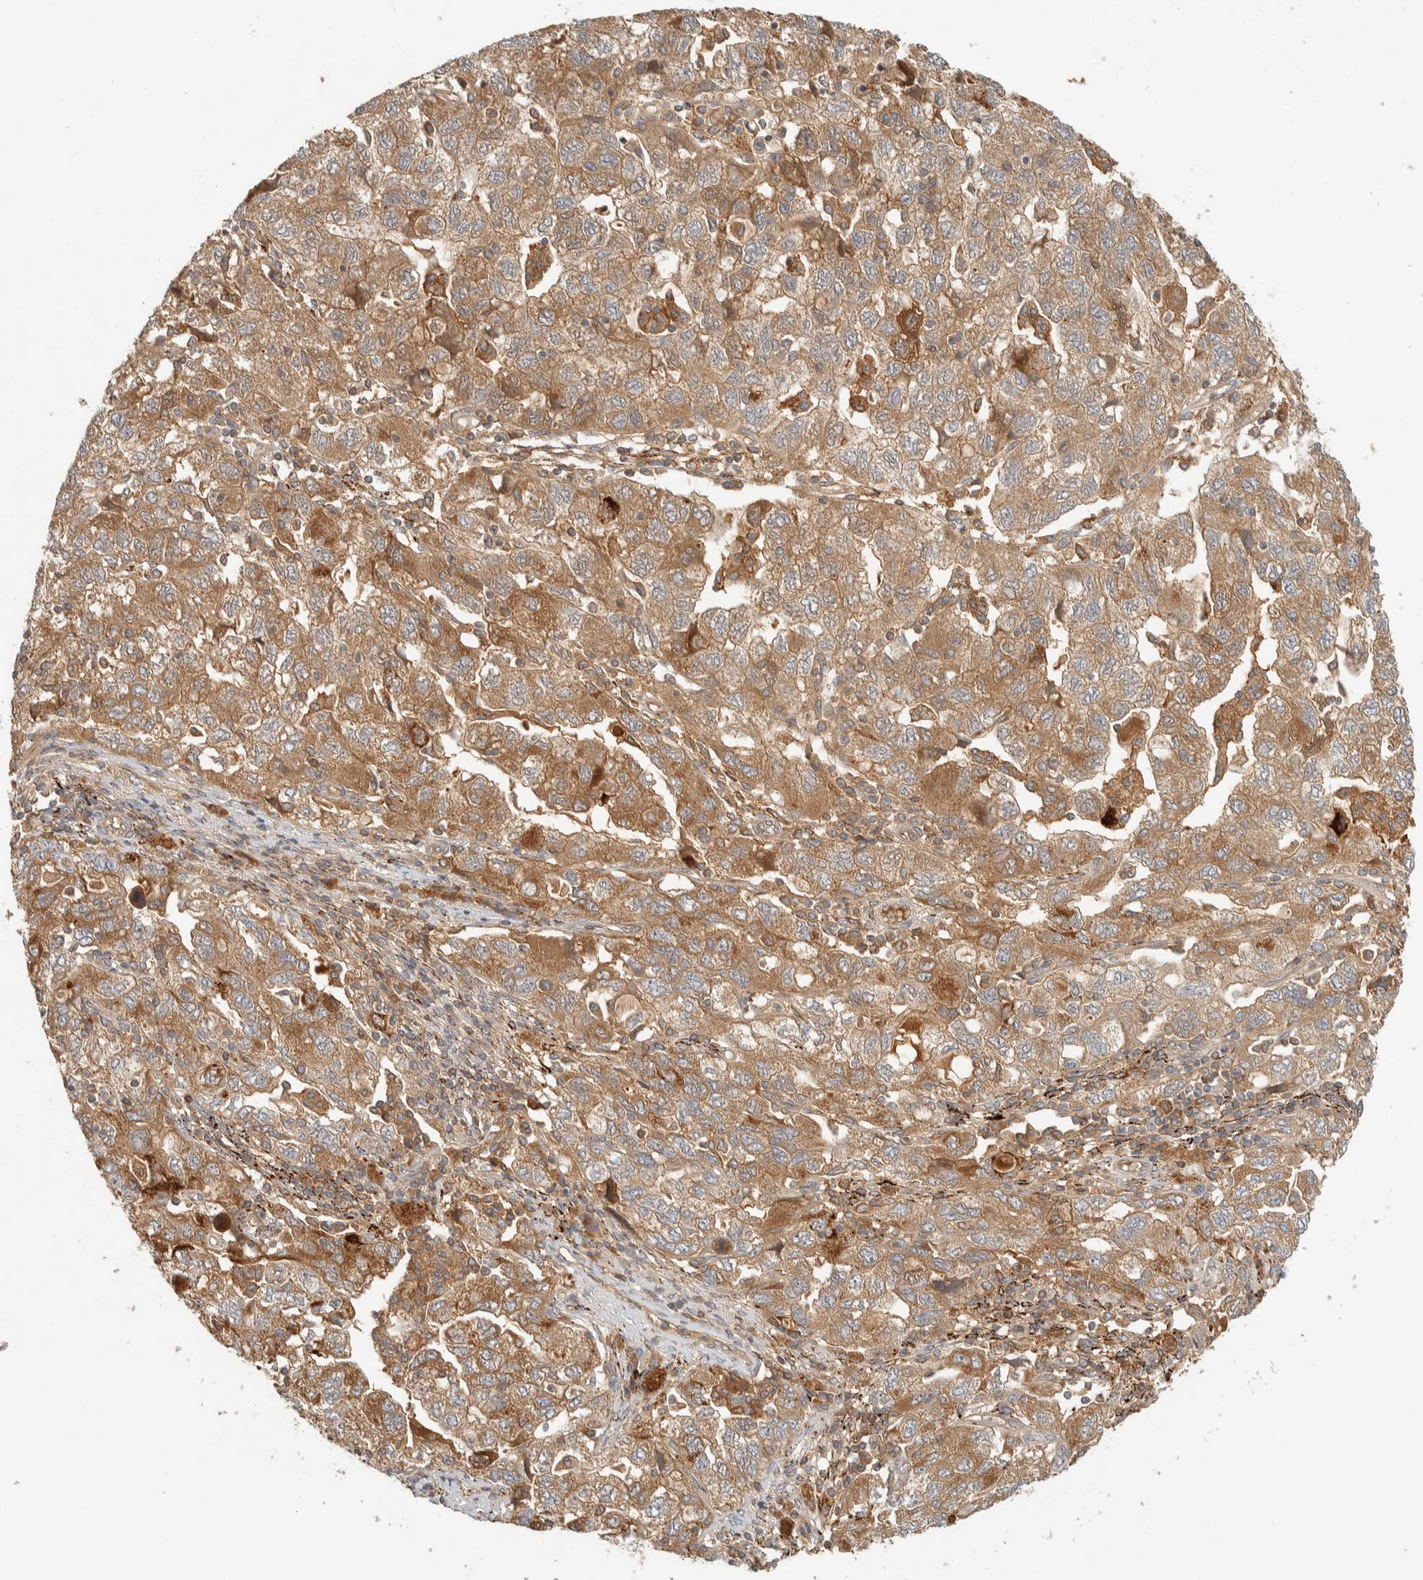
{"staining": {"intensity": "moderate", "quantity": ">75%", "location": "cytoplasmic/membranous"}, "tissue": "ovarian cancer", "cell_type": "Tumor cells", "image_type": "cancer", "snomed": [{"axis": "morphology", "description": "Carcinoma, NOS"}, {"axis": "morphology", "description": "Cystadenocarcinoma, serous, NOS"}, {"axis": "topography", "description": "Ovary"}], "caption": "Serous cystadenocarcinoma (ovarian) stained for a protein (brown) demonstrates moderate cytoplasmic/membranous positive staining in about >75% of tumor cells.", "gene": "FAM167A", "patient": {"sex": "female", "age": 69}}